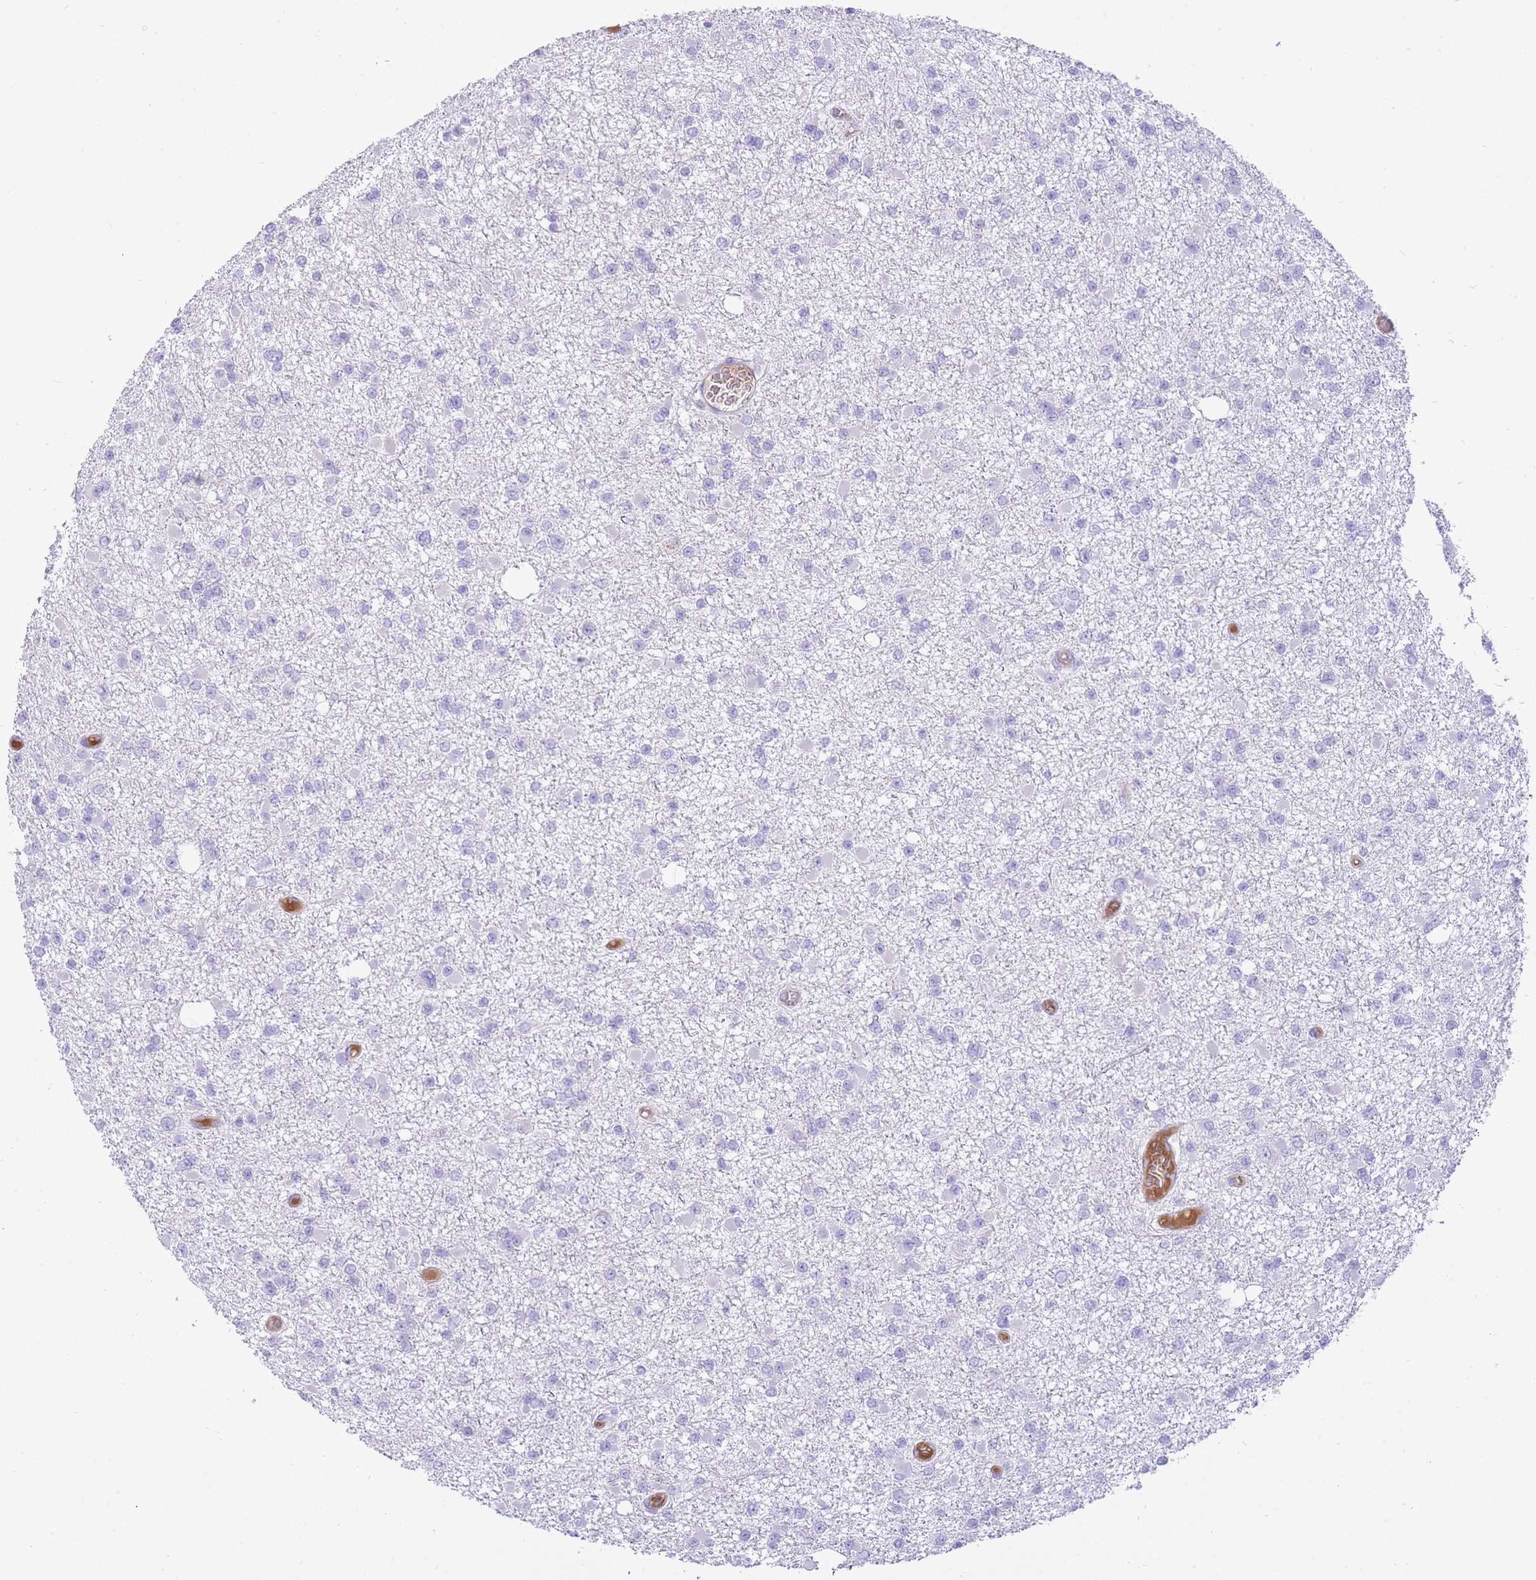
{"staining": {"intensity": "negative", "quantity": "none", "location": "none"}, "tissue": "glioma", "cell_type": "Tumor cells", "image_type": "cancer", "snomed": [{"axis": "morphology", "description": "Glioma, malignant, Low grade"}, {"axis": "topography", "description": "Brain"}], "caption": "IHC photomicrograph of neoplastic tissue: glioma stained with DAB (3,3'-diaminobenzidine) displays no significant protein staining in tumor cells.", "gene": "HRG", "patient": {"sex": "female", "age": 22}}